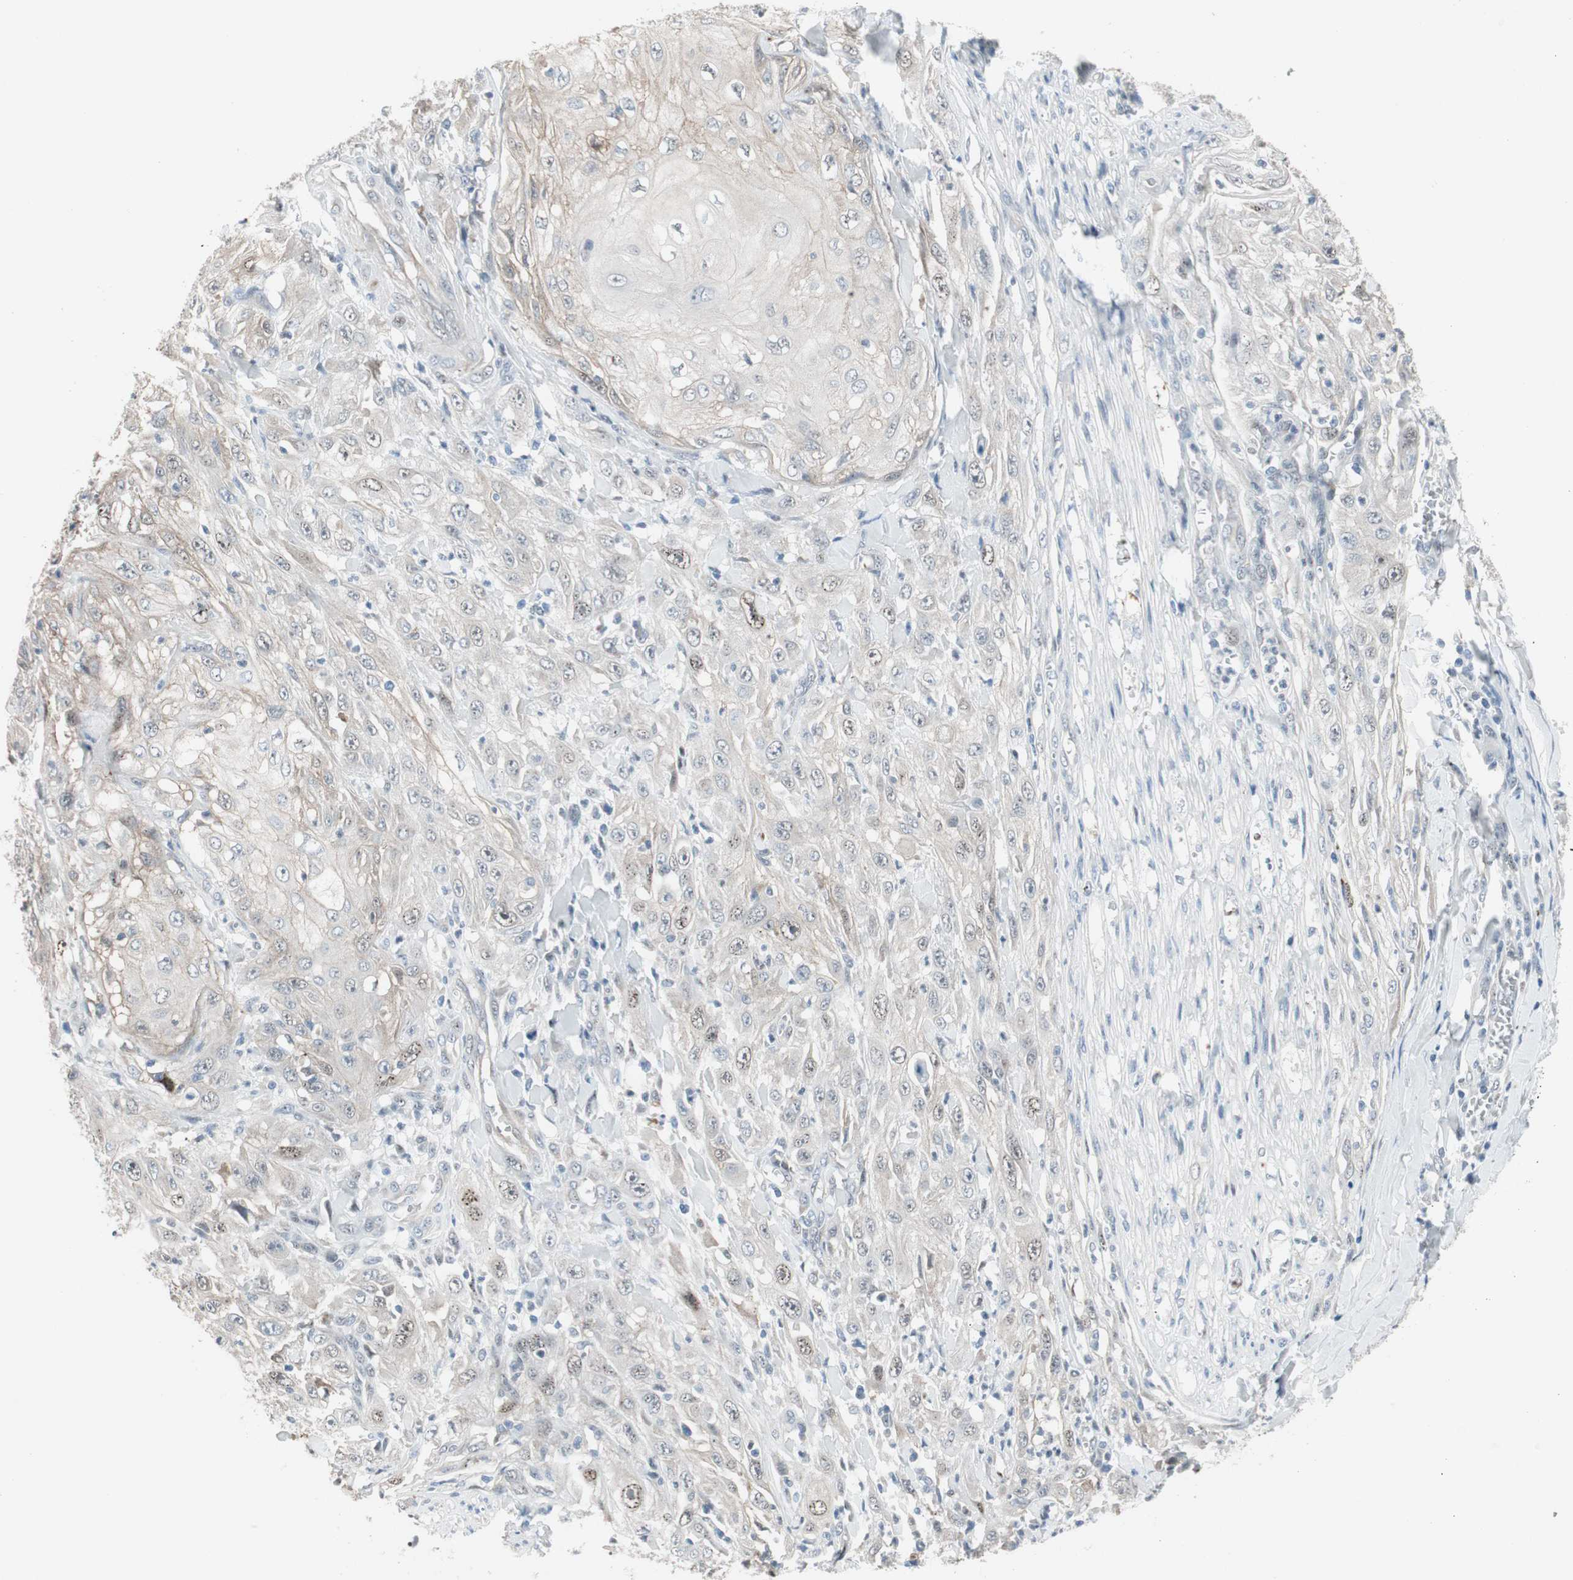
{"staining": {"intensity": "weak", "quantity": "25%-75%", "location": "cytoplasmic/membranous,nuclear"}, "tissue": "skin cancer", "cell_type": "Tumor cells", "image_type": "cancer", "snomed": [{"axis": "morphology", "description": "Squamous cell carcinoma, NOS"}, {"axis": "morphology", "description": "Squamous cell carcinoma, metastatic, NOS"}, {"axis": "topography", "description": "Skin"}, {"axis": "topography", "description": "Lymph node"}], "caption": "The micrograph reveals a brown stain indicating the presence of a protein in the cytoplasmic/membranous and nuclear of tumor cells in squamous cell carcinoma (skin). (DAB (3,3'-diaminobenzidine) IHC with brightfield microscopy, high magnification).", "gene": "CAND2", "patient": {"sex": "male", "age": 75}}